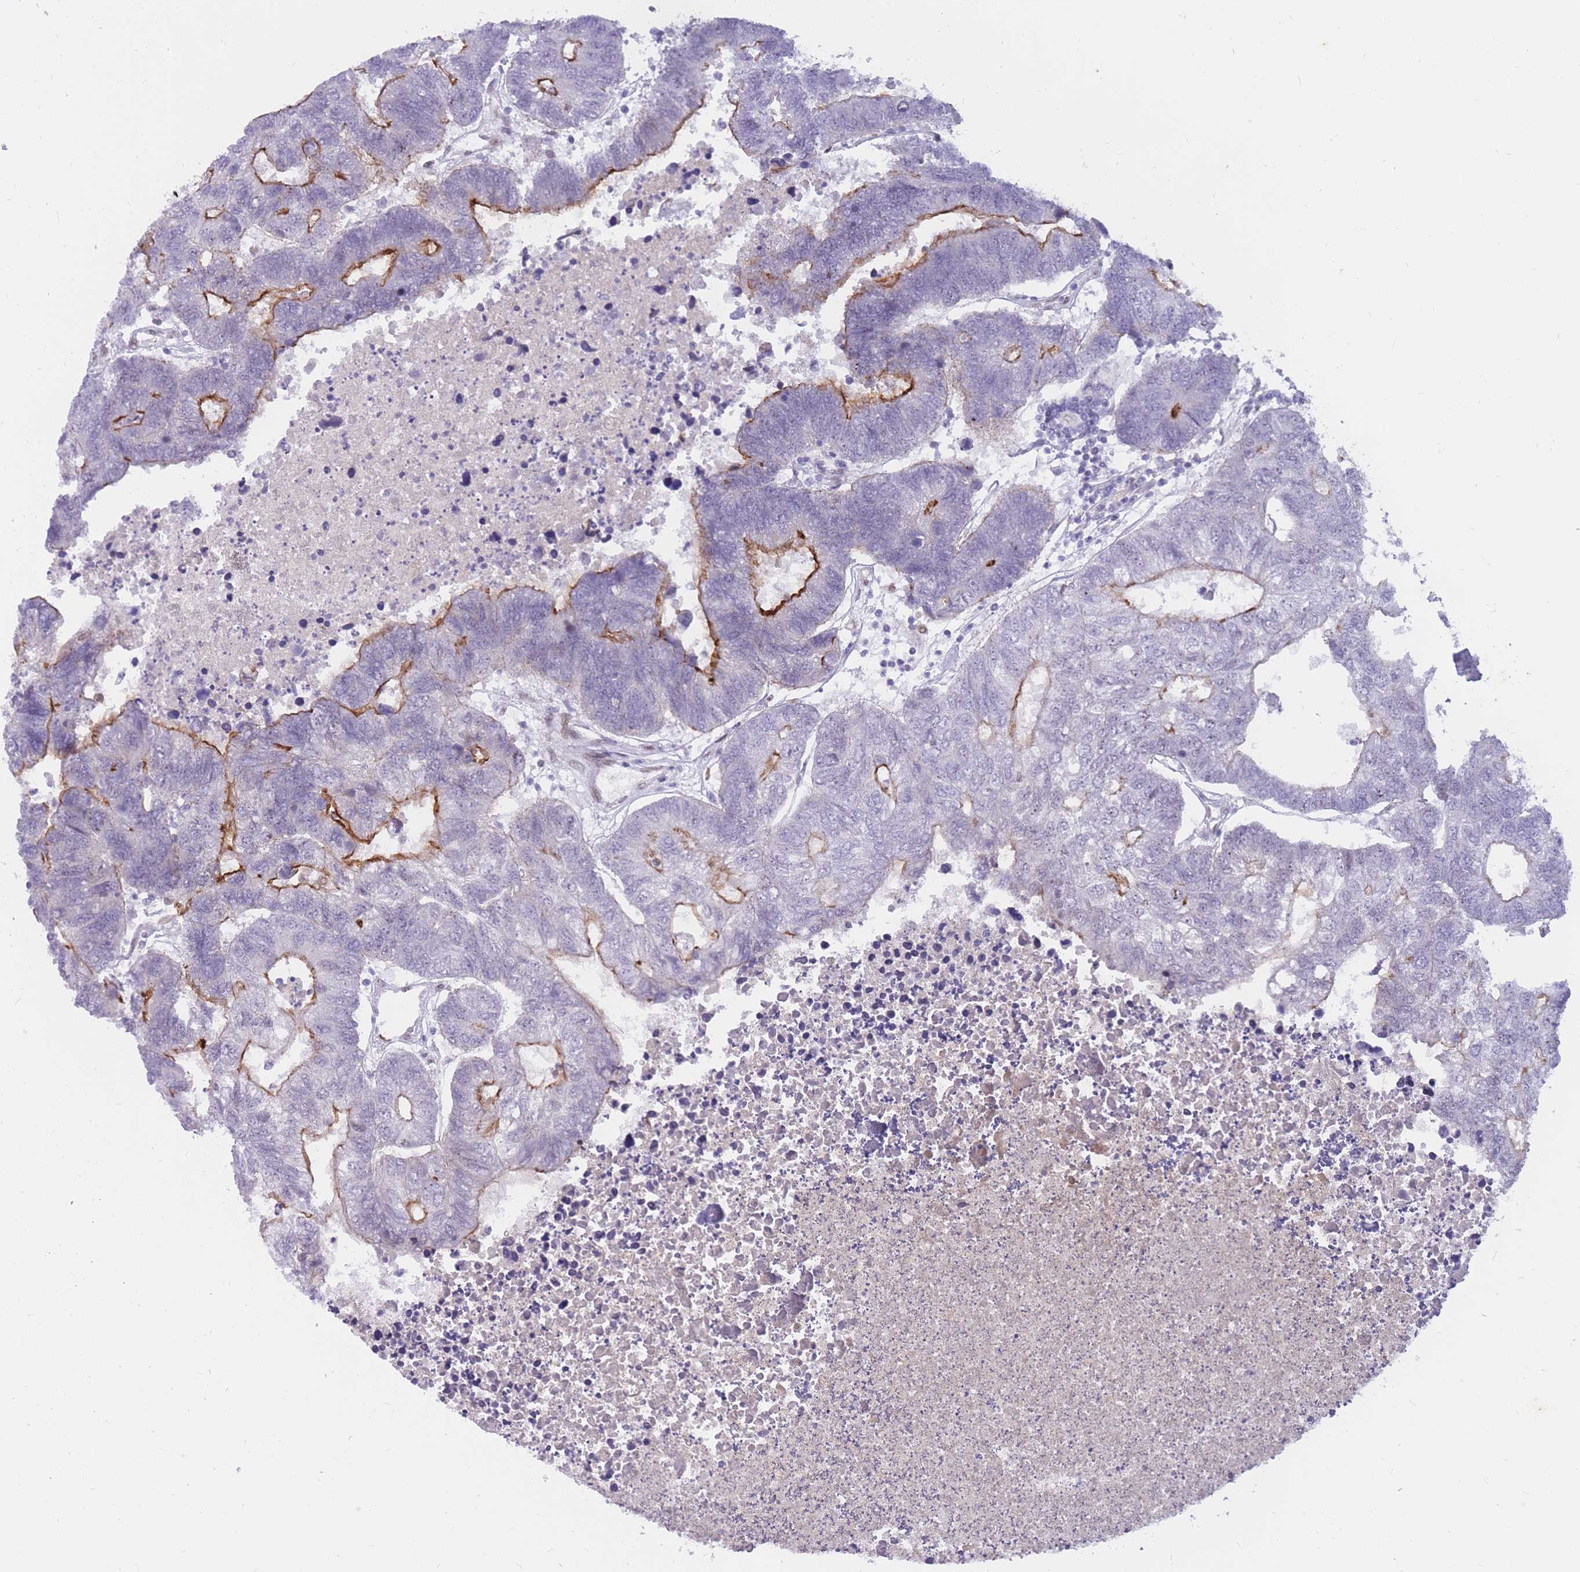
{"staining": {"intensity": "strong", "quantity": "25%-75%", "location": "cytoplasmic/membranous"}, "tissue": "colorectal cancer", "cell_type": "Tumor cells", "image_type": "cancer", "snomed": [{"axis": "morphology", "description": "Adenocarcinoma, NOS"}, {"axis": "topography", "description": "Colon"}], "caption": "Immunohistochemistry staining of colorectal cancer, which reveals high levels of strong cytoplasmic/membranous staining in approximately 25%-75% of tumor cells indicating strong cytoplasmic/membranous protein expression. The staining was performed using DAB (3,3'-diaminobenzidine) (brown) for protein detection and nuclei were counterstained in hematoxylin (blue).", "gene": "HOOK2", "patient": {"sex": "female", "age": 48}}